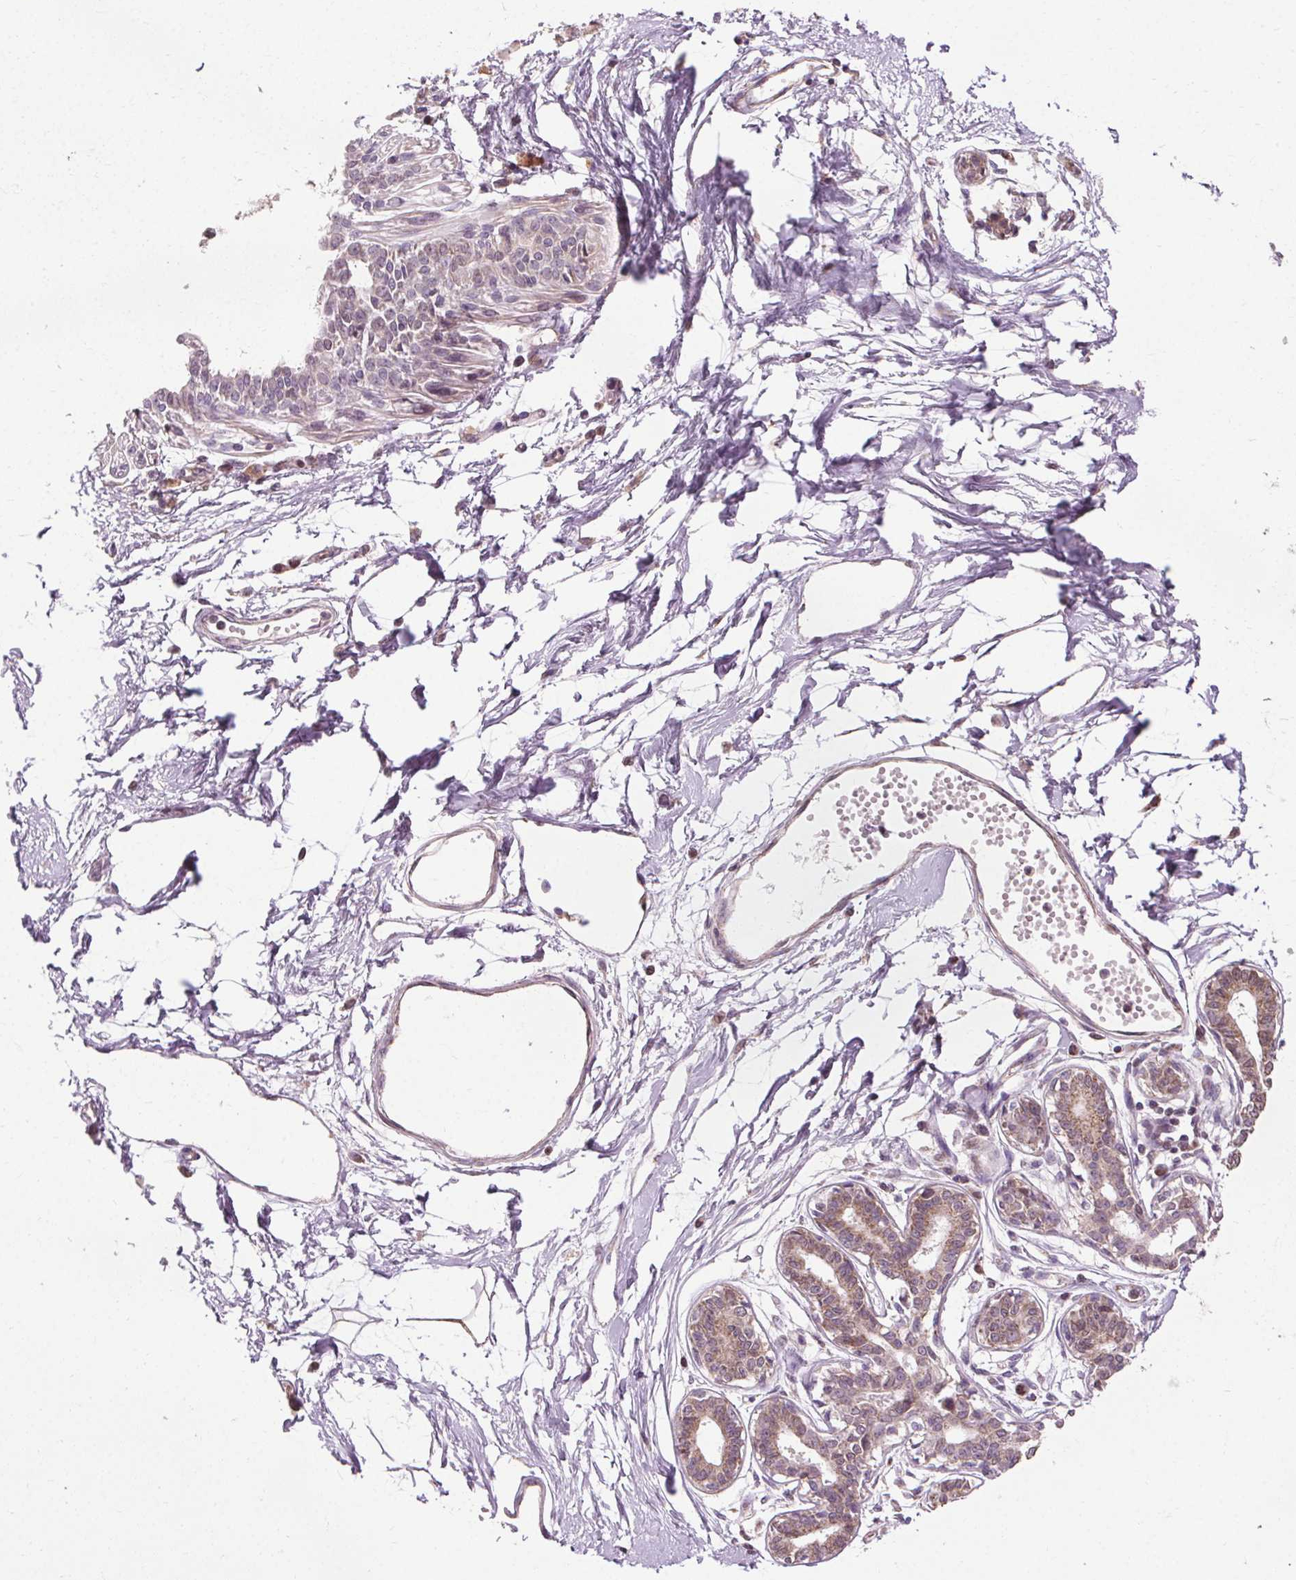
{"staining": {"intensity": "weak", "quantity": "<25%", "location": "cytoplasmic/membranous"}, "tissue": "breast", "cell_type": "Adipocytes", "image_type": "normal", "snomed": [{"axis": "morphology", "description": "Normal tissue, NOS"}, {"axis": "topography", "description": "Breast"}], "caption": "Breast stained for a protein using IHC exhibits no staining adipocytes.", "gene": "LFNG", "patient": {"sex": "female", "age": 45}}